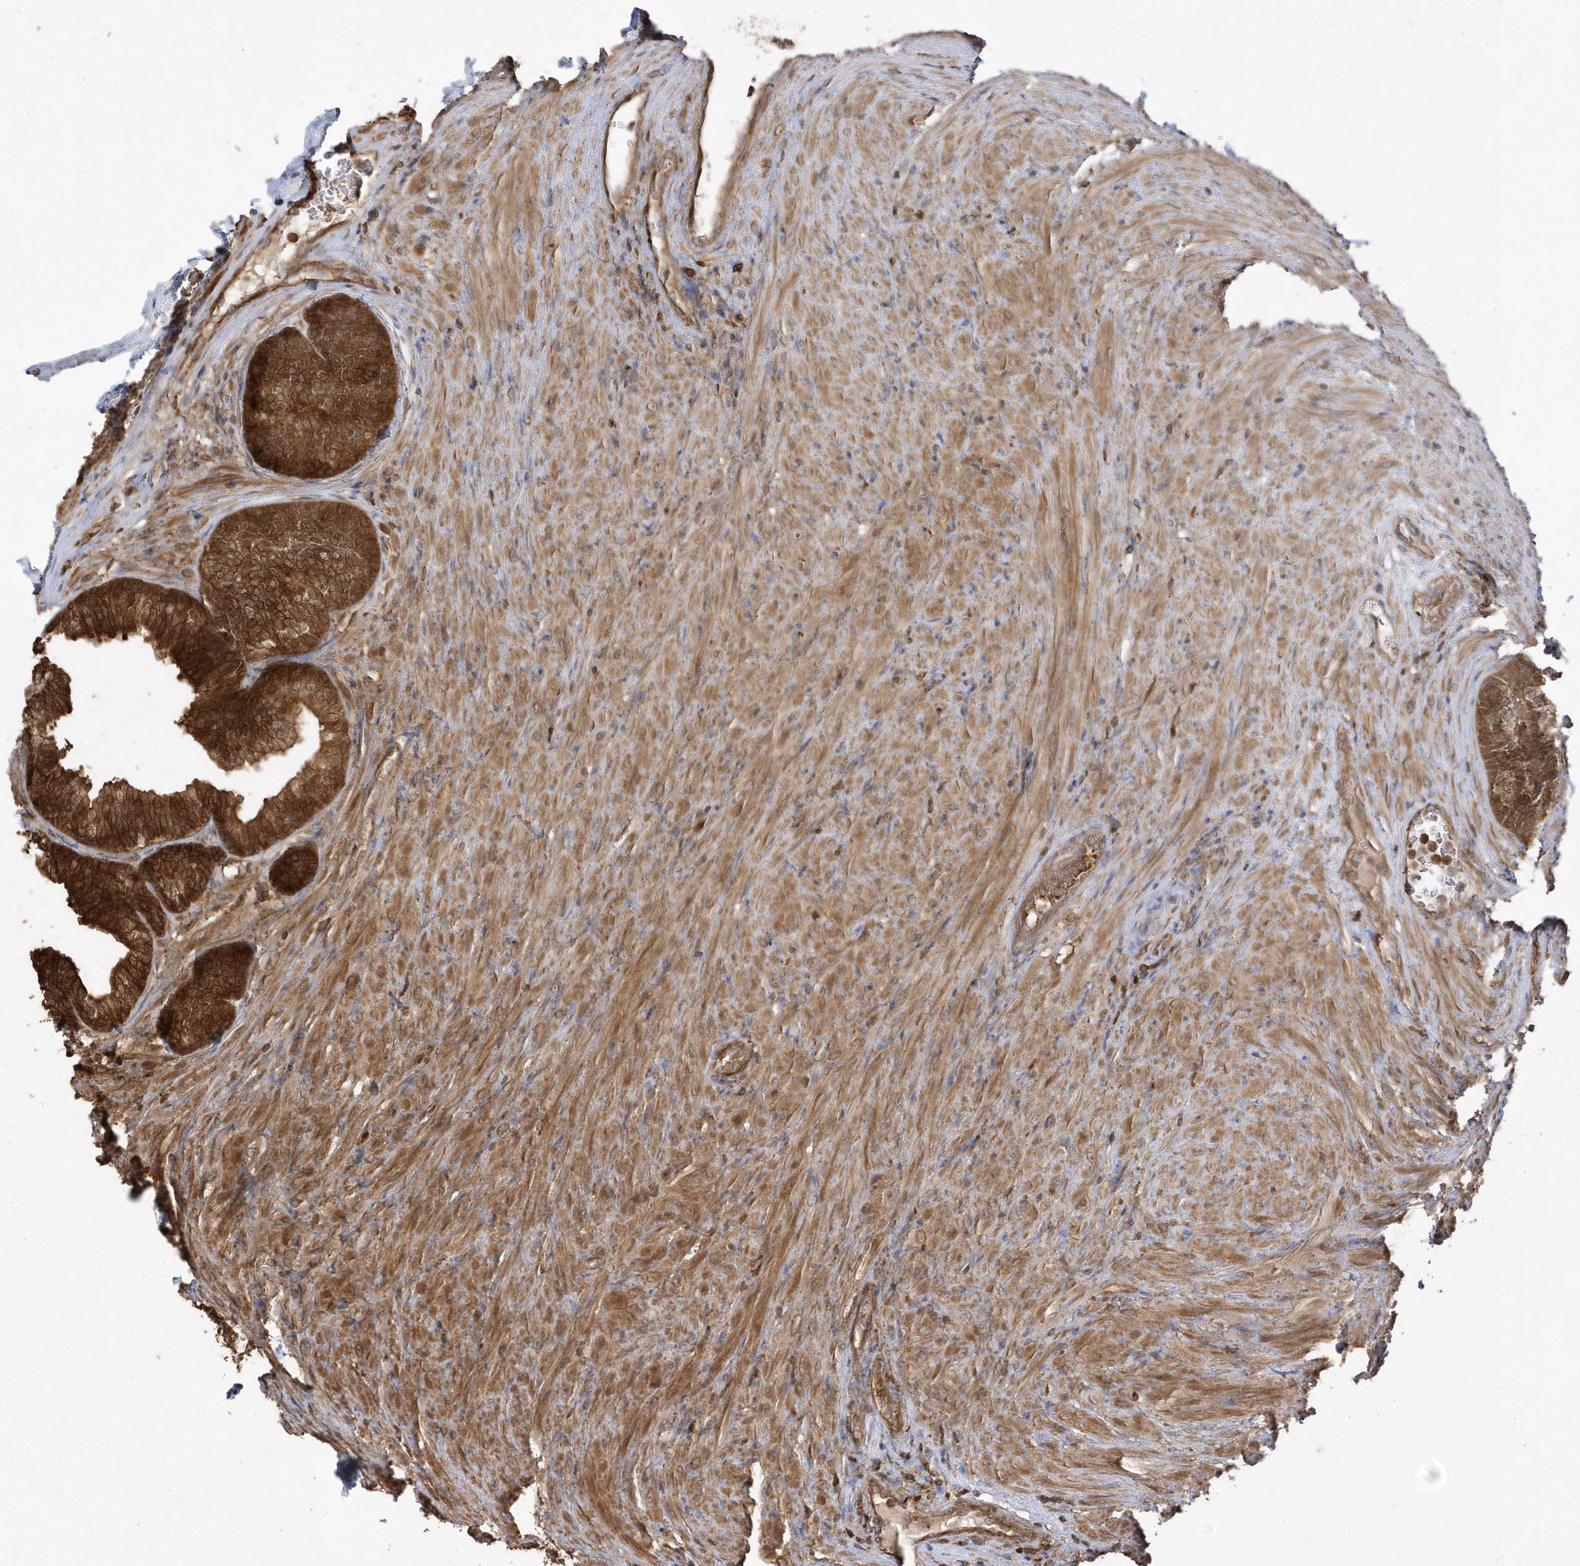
{"staining": {"intensity": "strong", "quantity": ">75%", "location": "cytoplasmic/membranous"}, "tissue": "prostate", "cell_type": "Glandular cells", "image_type": "normal", "snomed": [{"axis": "morphology", "description": "Normal tissue, NOS"}, {"axis": "topography", "description": "Prostate"}], "caption": "Strong cytoplasmic/membranous staining for a protein is appreciated in about >75% of glandular cells of normal prostate using IHC.", "gene": "HNMT", "patient": {"sex": "male", "age": 76}}